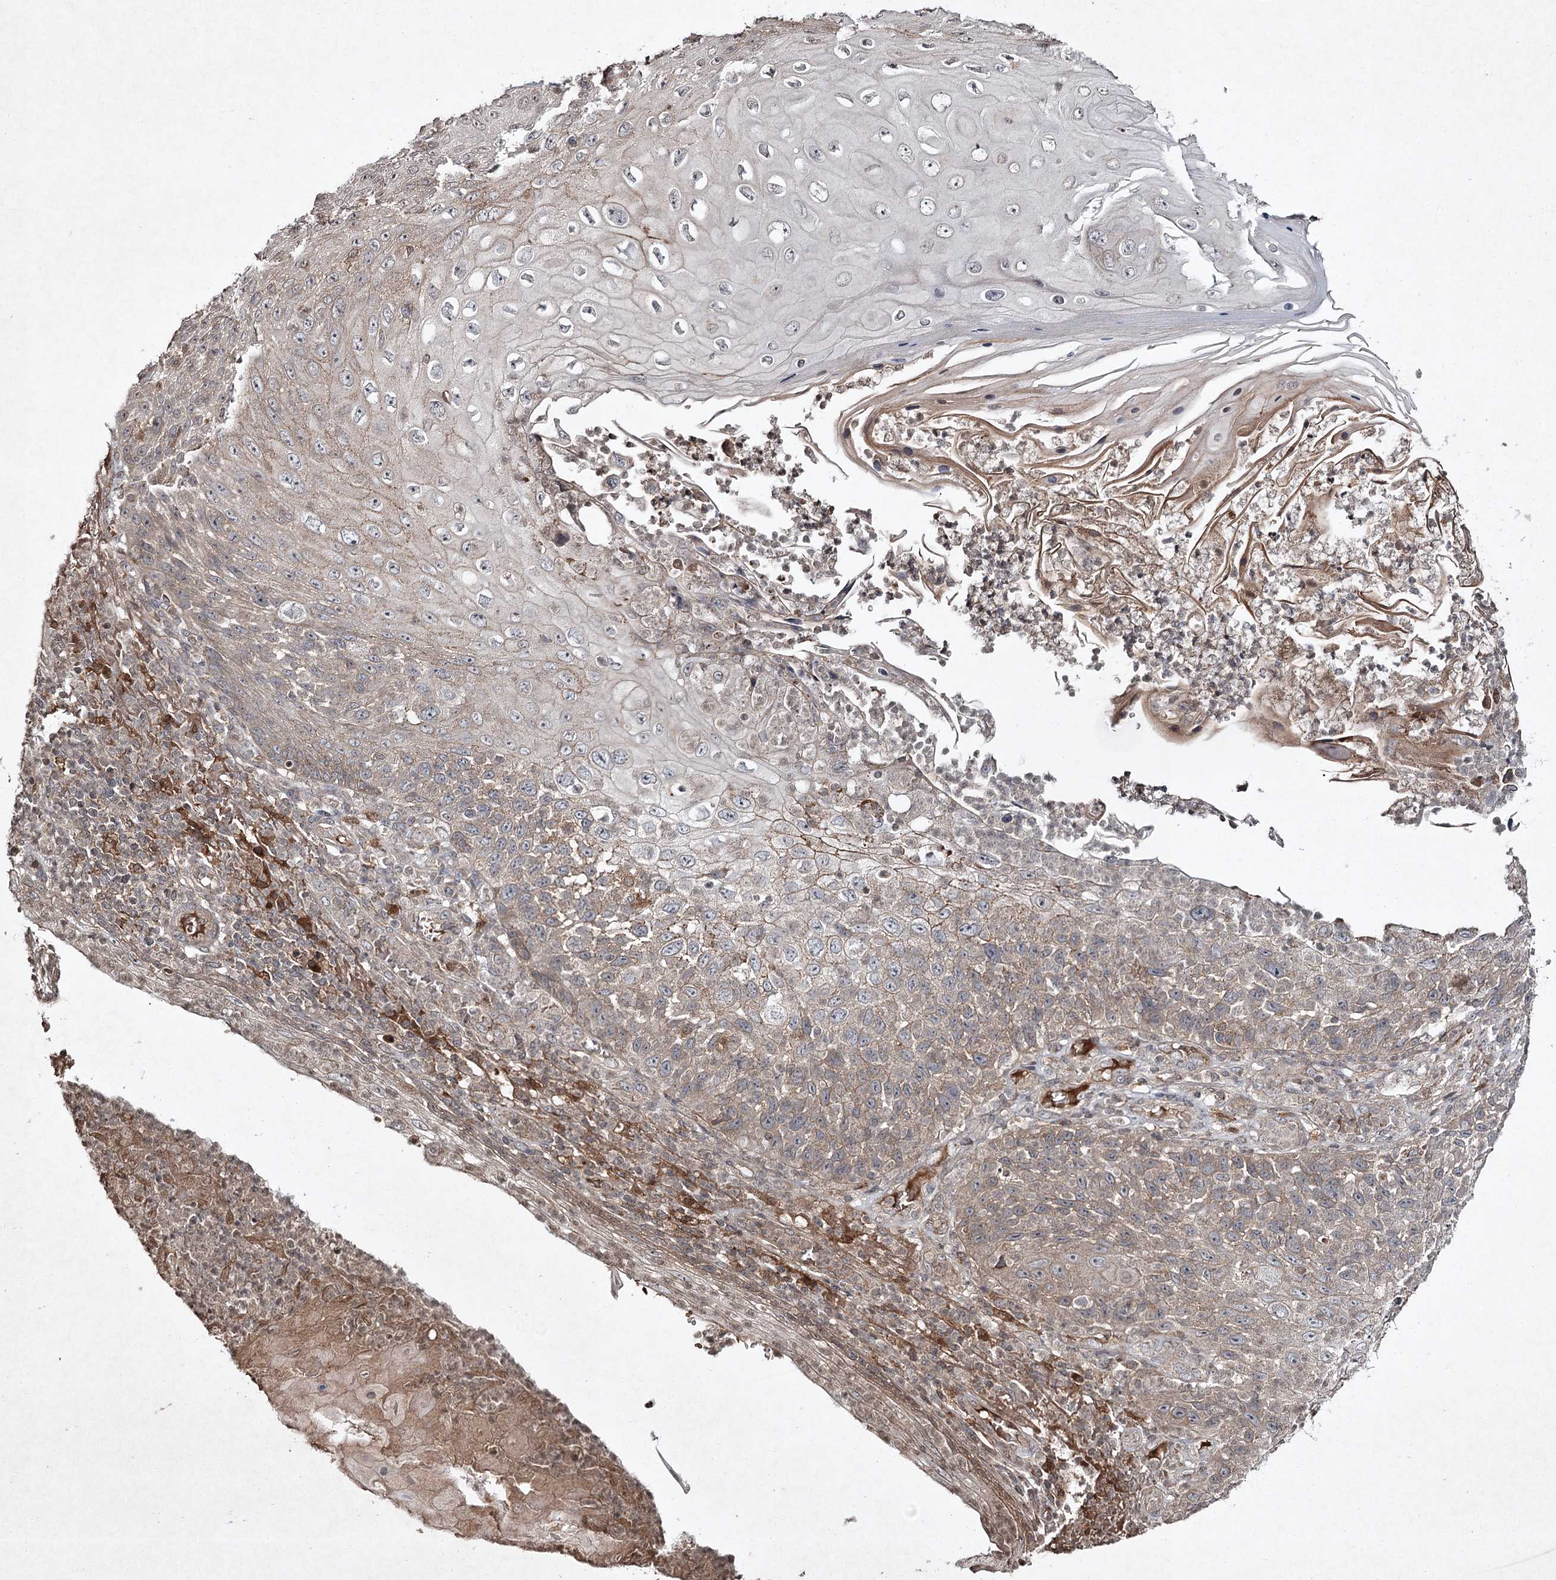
{"staining": {"intensity": "moderate", "quantity": "<25%", "location": "cytoplasmic/membranous"}, "tissue": "skin cancer", "cell_type": "Tumor cells", "image_type": "cancer", "snomed": [{"axis": "morphology", "description": "Squamous cell carcinoma, NOS"}, {"axis": "topography", "description": "Skin"}], "caption": "Moderate cytoplasmic/membranous protein expression is identified in about <25% of tumor cells in squamous cell carcinoma (skin). (DAB (3,3'-diaminobenzidine) = brown stain, brightfield microscopy at high magnification).", "gene": "CYP2B6", "patient": {"sex": "female", "age": 88}}